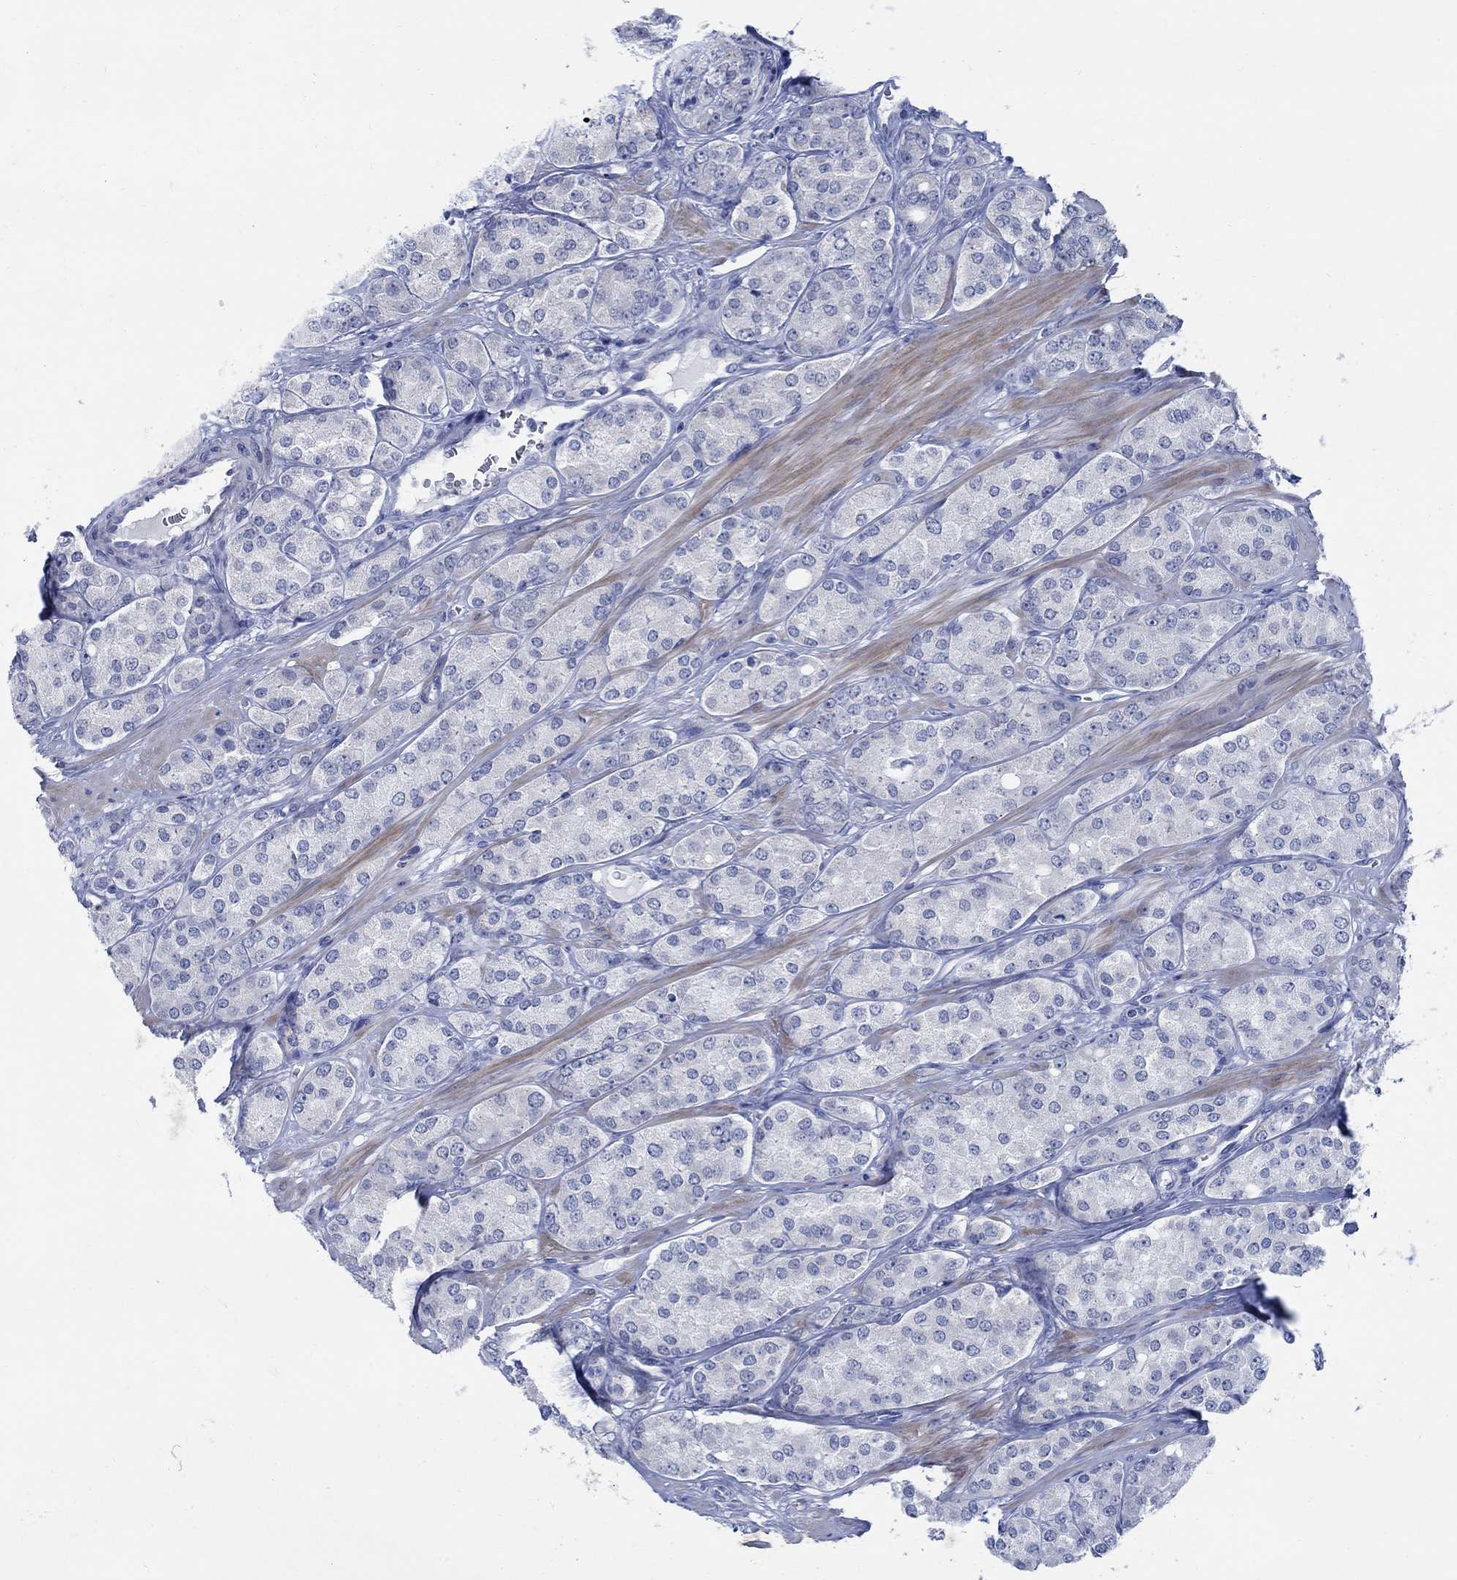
{"staining": {"intensity": "negative", "quantity": "none", "location": "none"}, "tissue": "prostate cancer", "cell_type": "Tumor cells", "image_type": "cancer", "snomed": [{"axis": "morphology", "description": "Adenocarcinoma, NOS"}, {"axis": "topography", "description": "Prostate"}], "caption": "Micrograph shows no protein expression in tumor cells of prostate cancer (adenocarcinoma) tissue.", "gene": "CAMK2N1", "patient": {"sex": "male", "age": 67}}